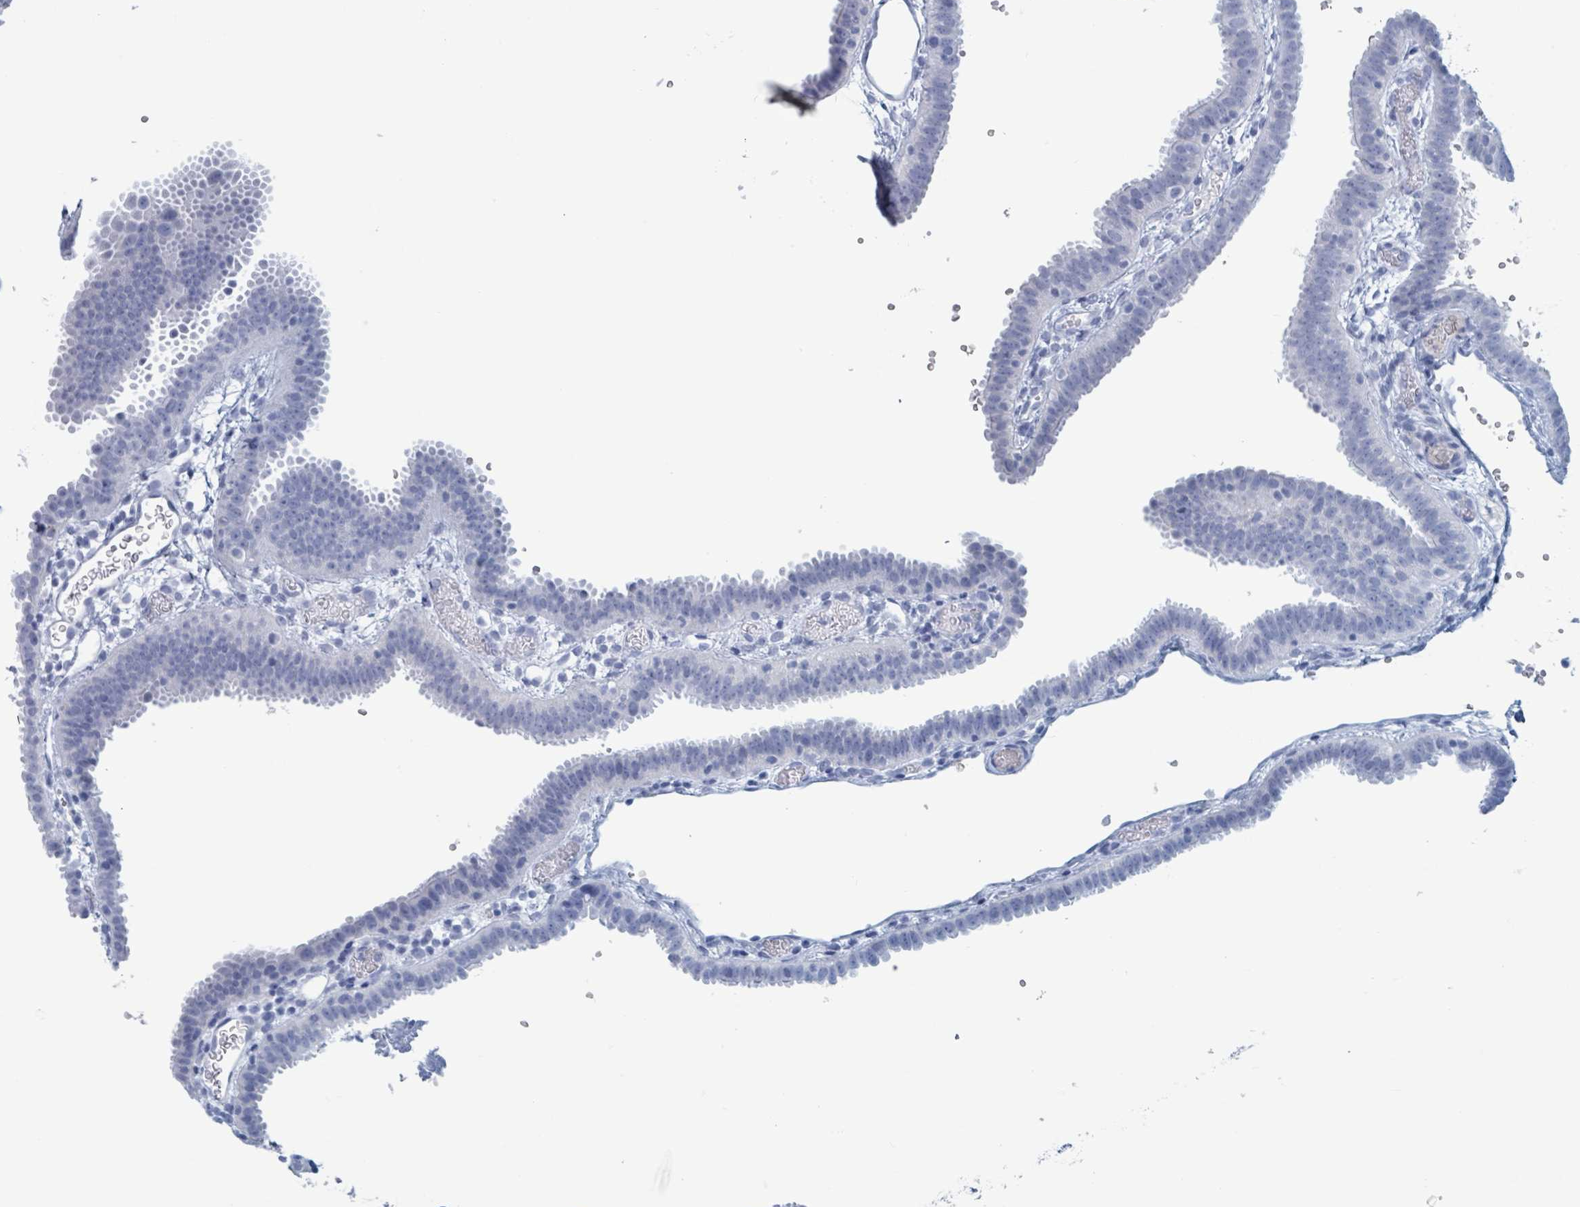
{"staining": {"intensity": "negative", "quantity": "none", "location": "none"}, "tissue": "fallopian tube", "cell_type": "Glandular cells", "image_type": "normal", "snomed": [{"axis": "morphology", "description": "Normal tissue, NOS"}, {"axis": "topography", "description": "Fallopian tube"}], "caption": "High magnification brightfield microscopy of benign fallopian tube stained with DAB (3,3'-diaminobenzidine) (brown) and counterstained with hematoxylin (blue): glandular cells show no significant staining. (DAB (3,3'-diaminobenzidine) immunohistochemistry (IHC) with hematoxylin counter stain).", "gene": "KLK4", "patient": {"sex": "female", "age": 37}}